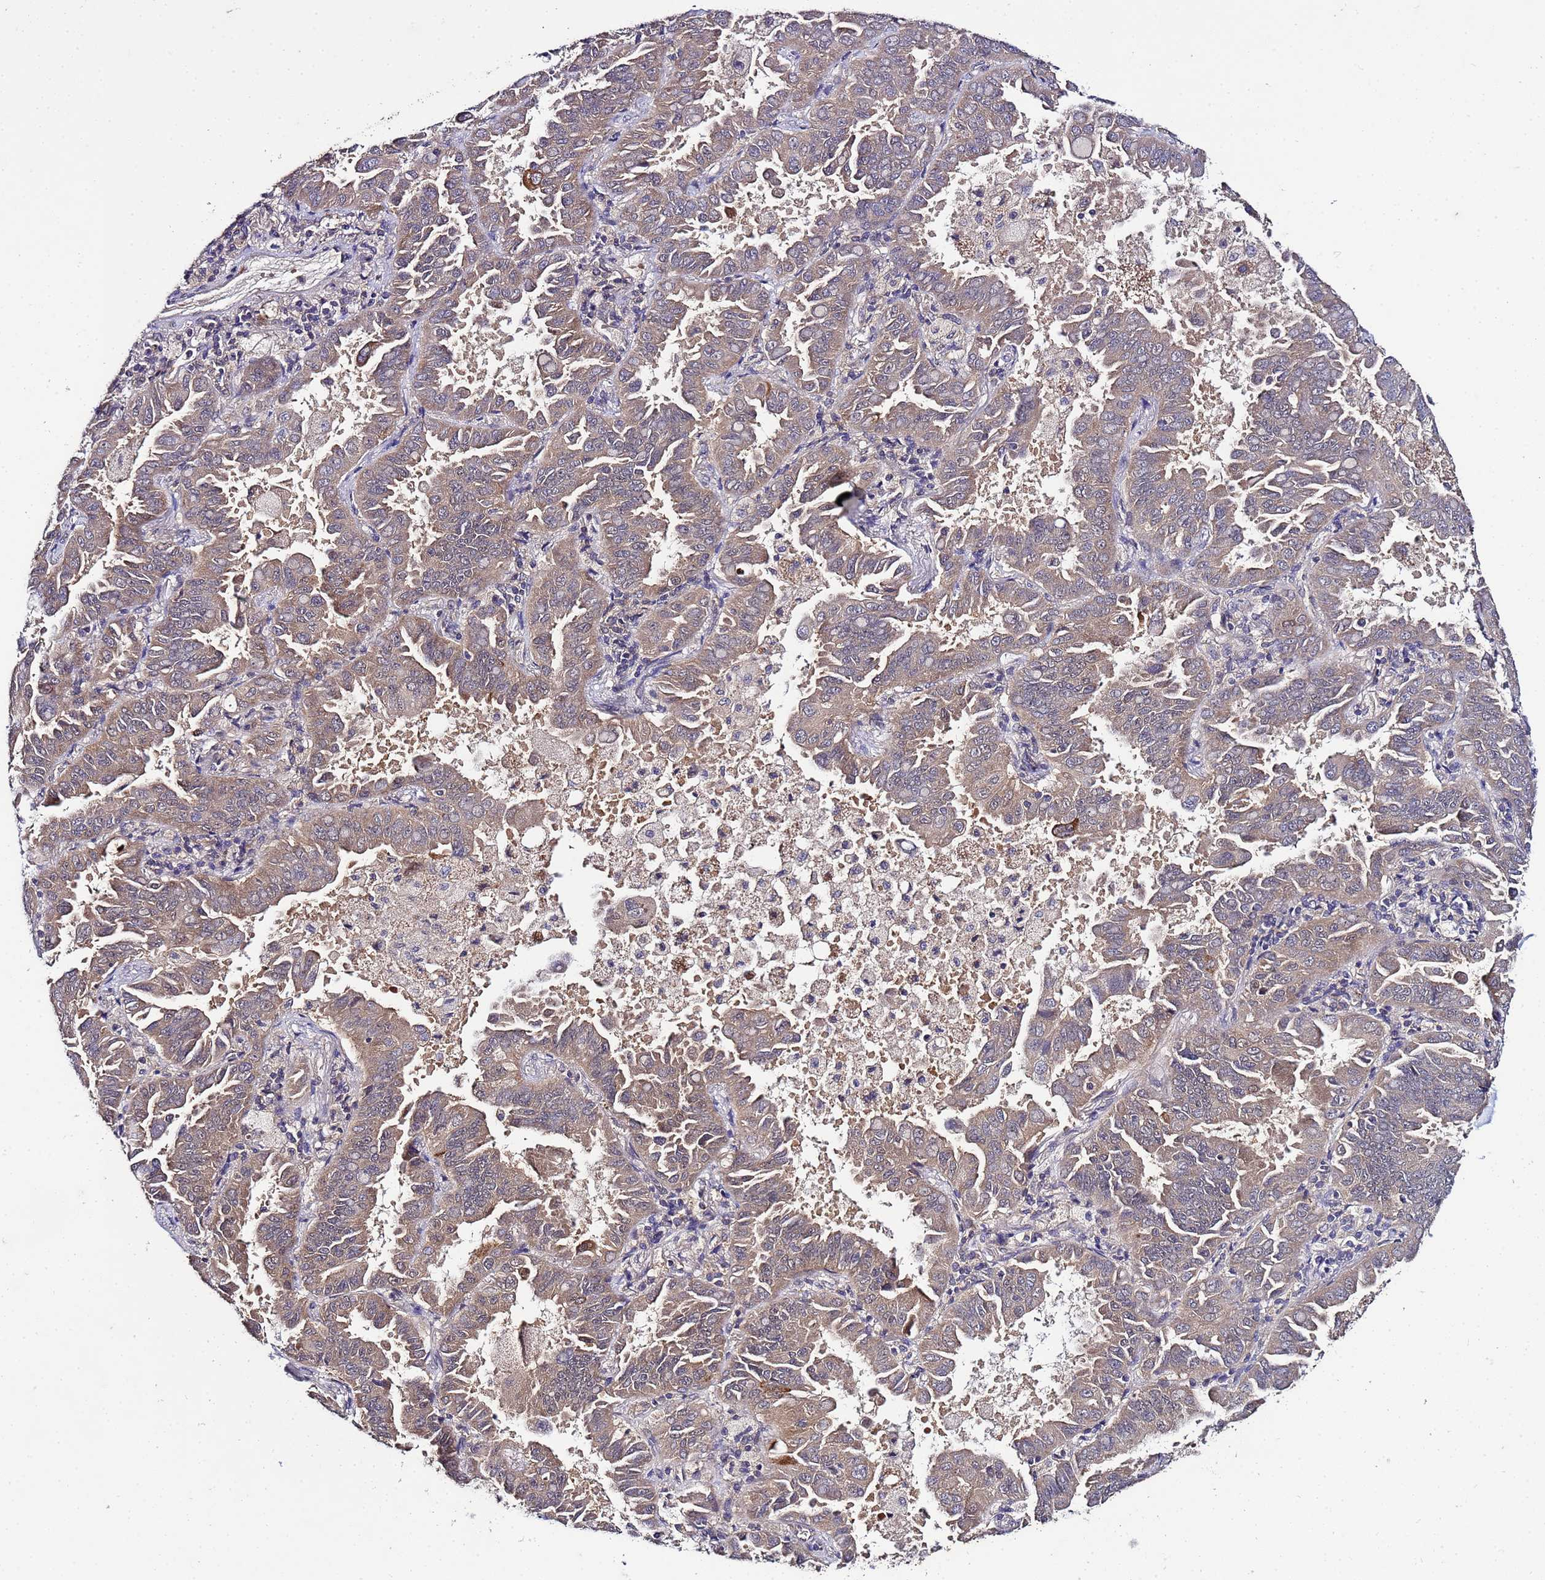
{"staining": {"intensity": "weak", "quantity": ">75%", "location": "cytoplasmic/membranous"}, "tissue": "lung cancer", "cell_type": "Tumor cells", "image_type": "cancer", "snomed": [{"axis": "morphology", "description": "Adenocarcinoma, NOS"}, {"axis": "topography", "description": "Lung"}], "caption": "Adenocarcinoma (lung) stained for a protein reveals weak cytoplasmic/membranous positivity in tumor cells.", "gene": "GSPT2", "patient": {"sex": "male", "age": 64}}